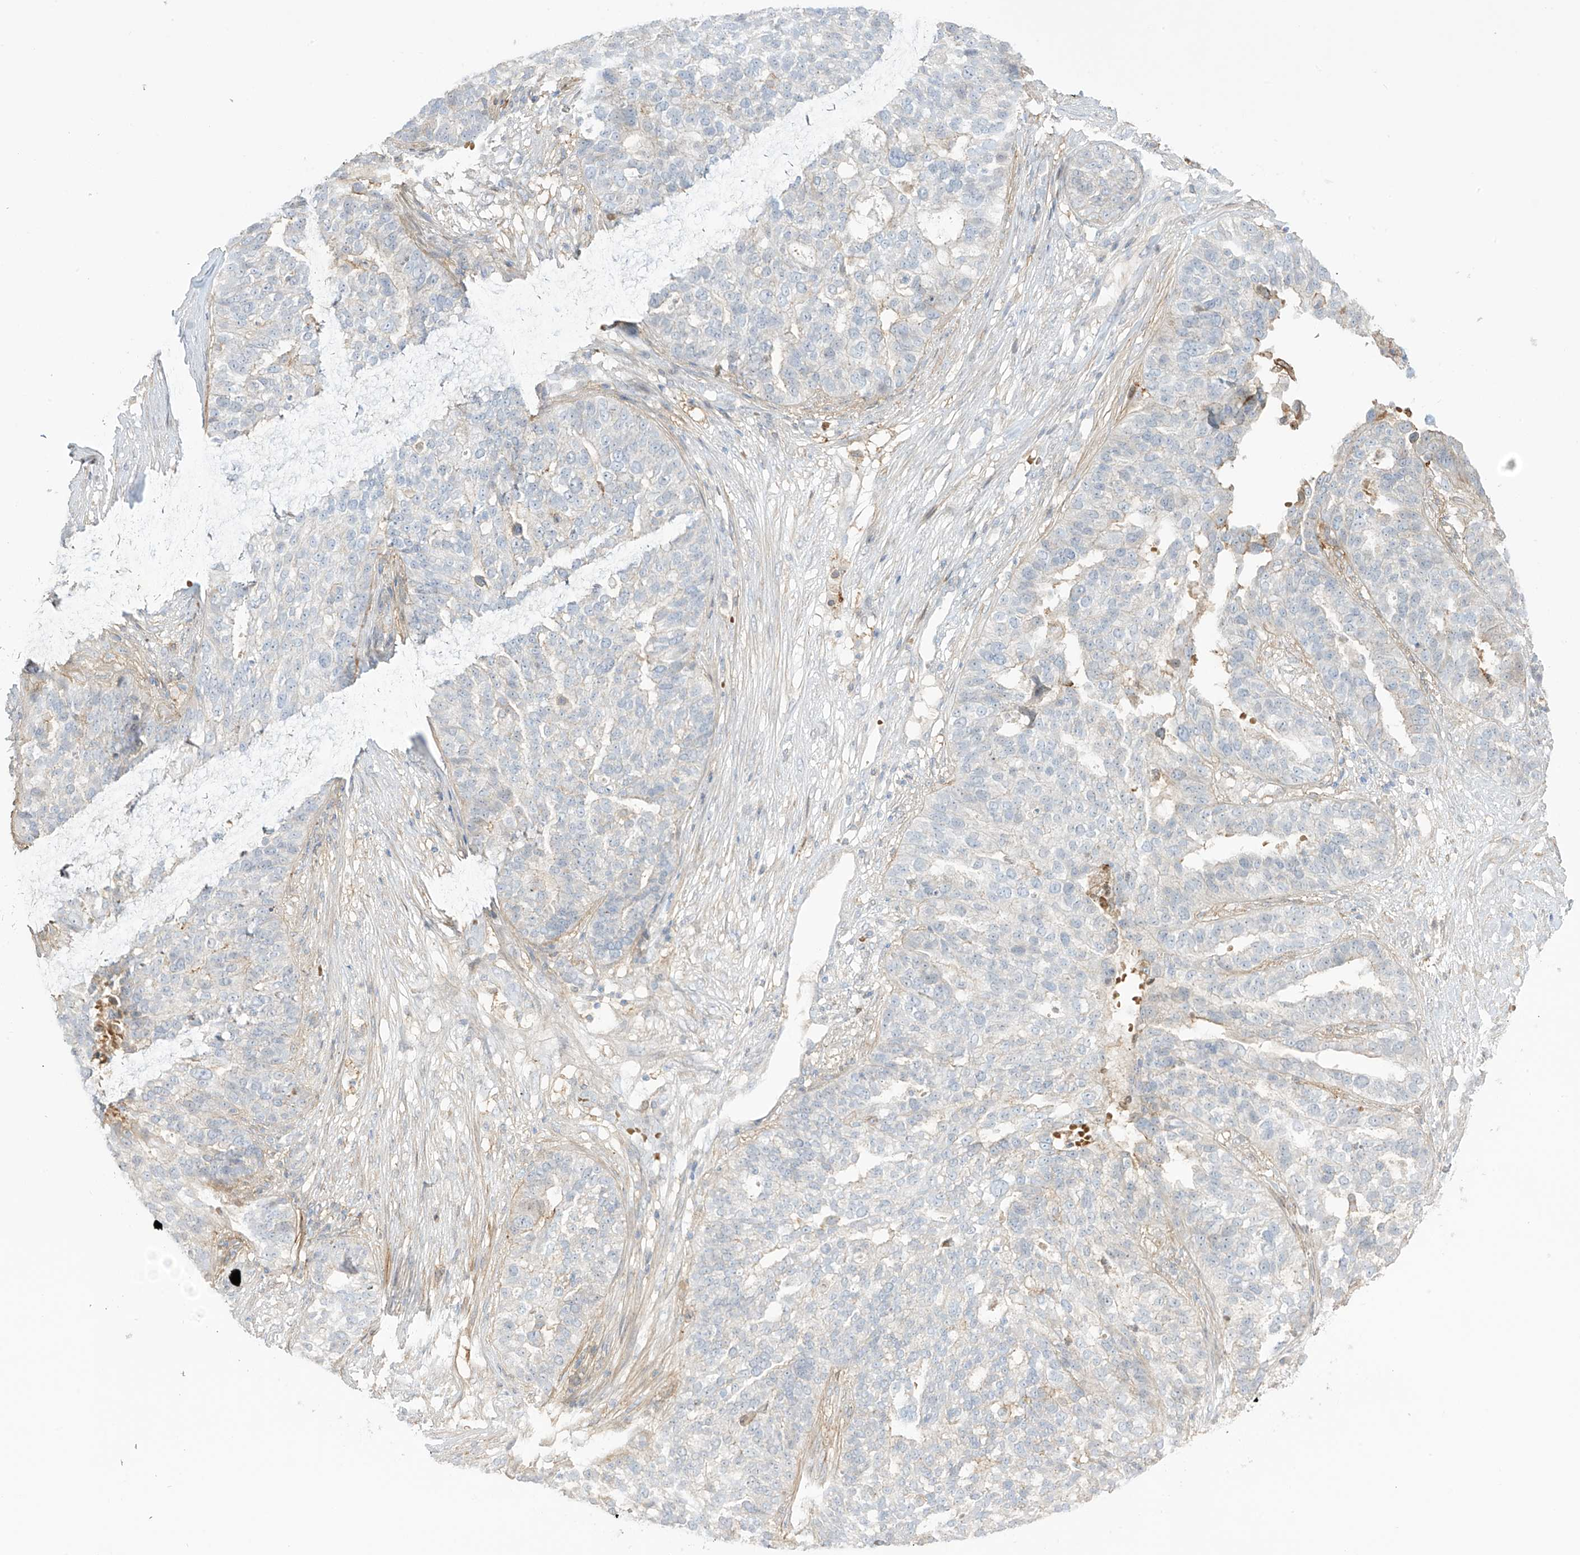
{"staining": {"intensity": "negative", "quantity": "none", "location": "none"}, "tissue": "ovarian cancer", "cell_type": "Tumor cells", "image_type": "cancer", "snomed": [{"axis": "morphology", "description": "Cystadenocarcinoma, serous, NOS"}, {"axis": "topography", "description": "Ovary"}], "caption": "This is an immunohistochemistry (IHC) micrograph of ovarian cancer. There is no staining in tumor cells.", "gene": "ZGRF1", "patient": {"sex": "female", "age": 59}}